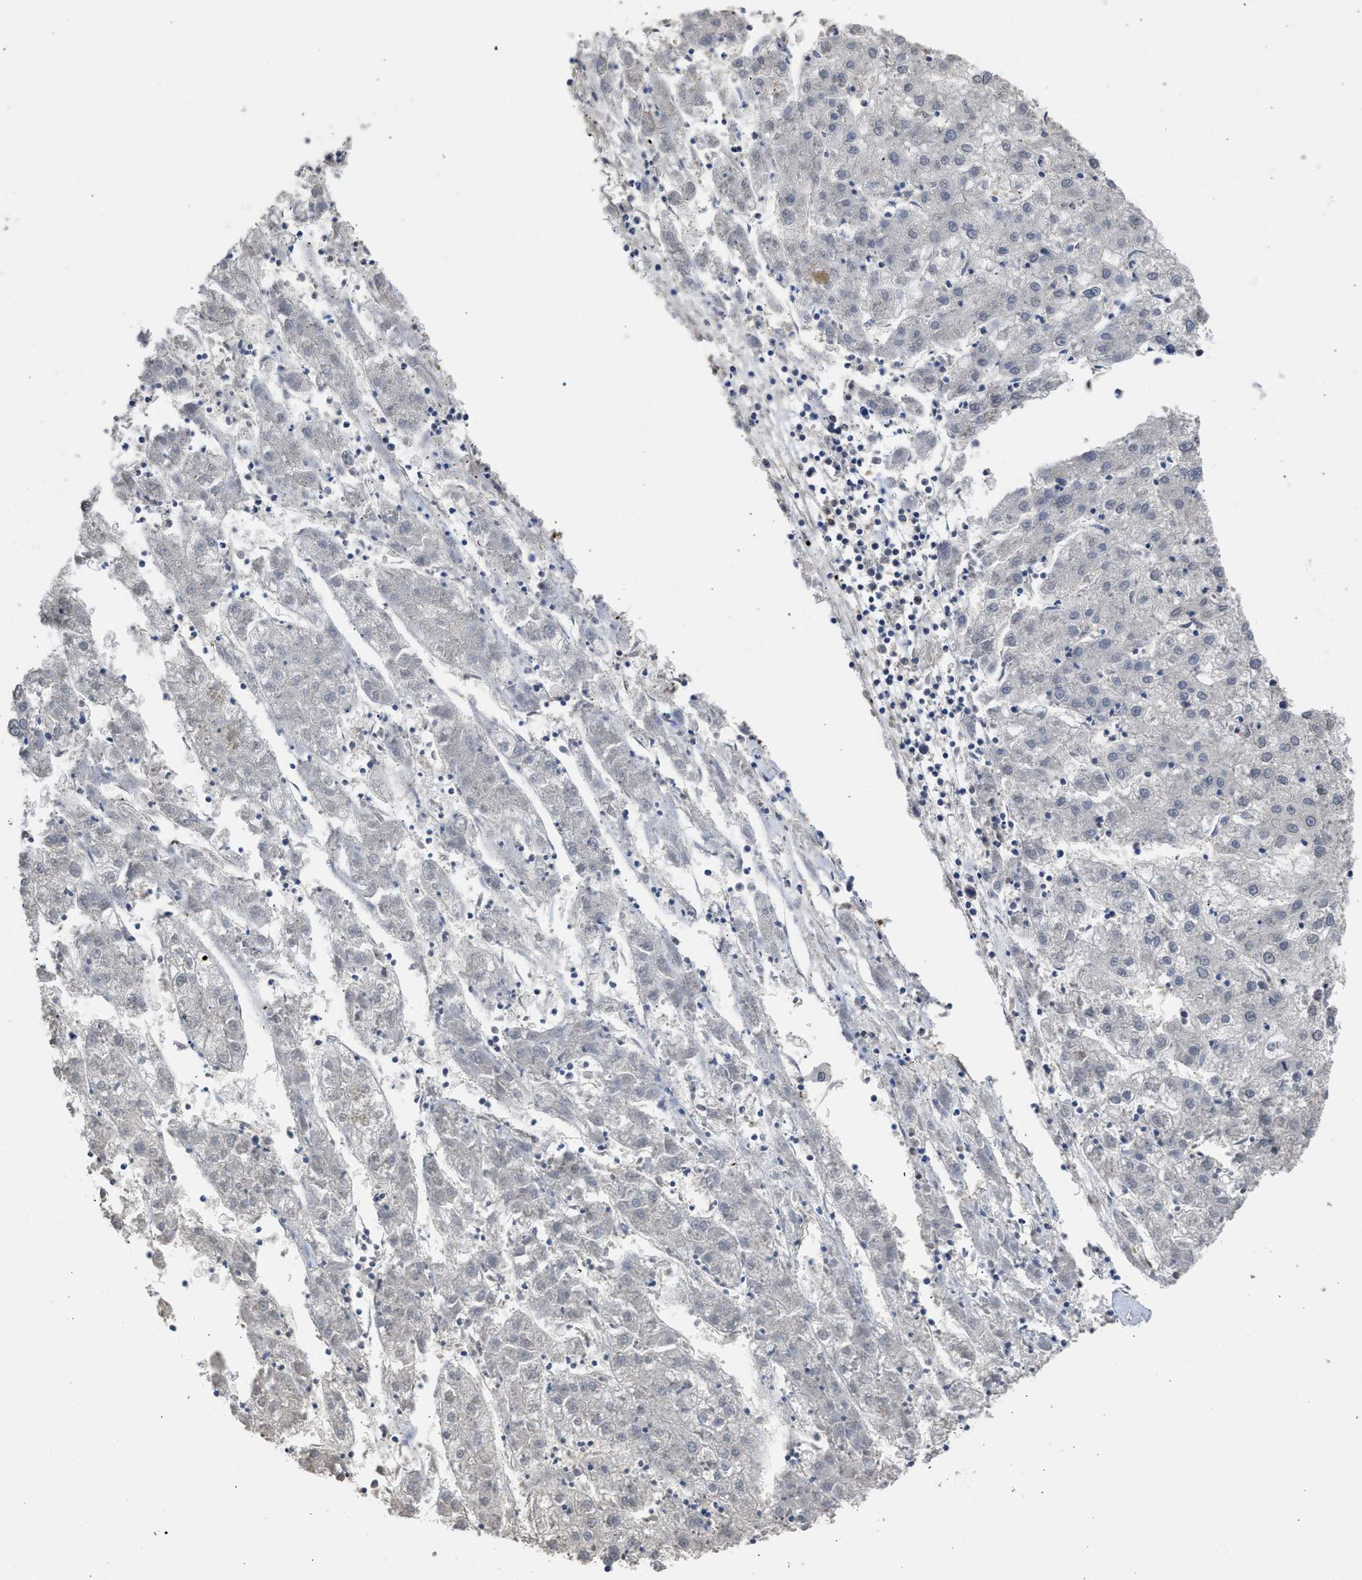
{"staining": {"intensity": "negative", "quantity": "none", "location": "none"}, "tissue": "liver cancer", "cell_type": "Tumor cells", "image_type": "cancer", "snomed": [{"axis": "morphology", "description": "Carcinoma, Hepatocellular, NOS"}, {"axis": "topography", "description": "Liver"}], "caption": "IHC image of human liver cancer stained for a protein (brown), which exhibits no positivity in tumor cells.", "gene": "DNAJC1", "patient": {"sex": "male", "age": 72}}